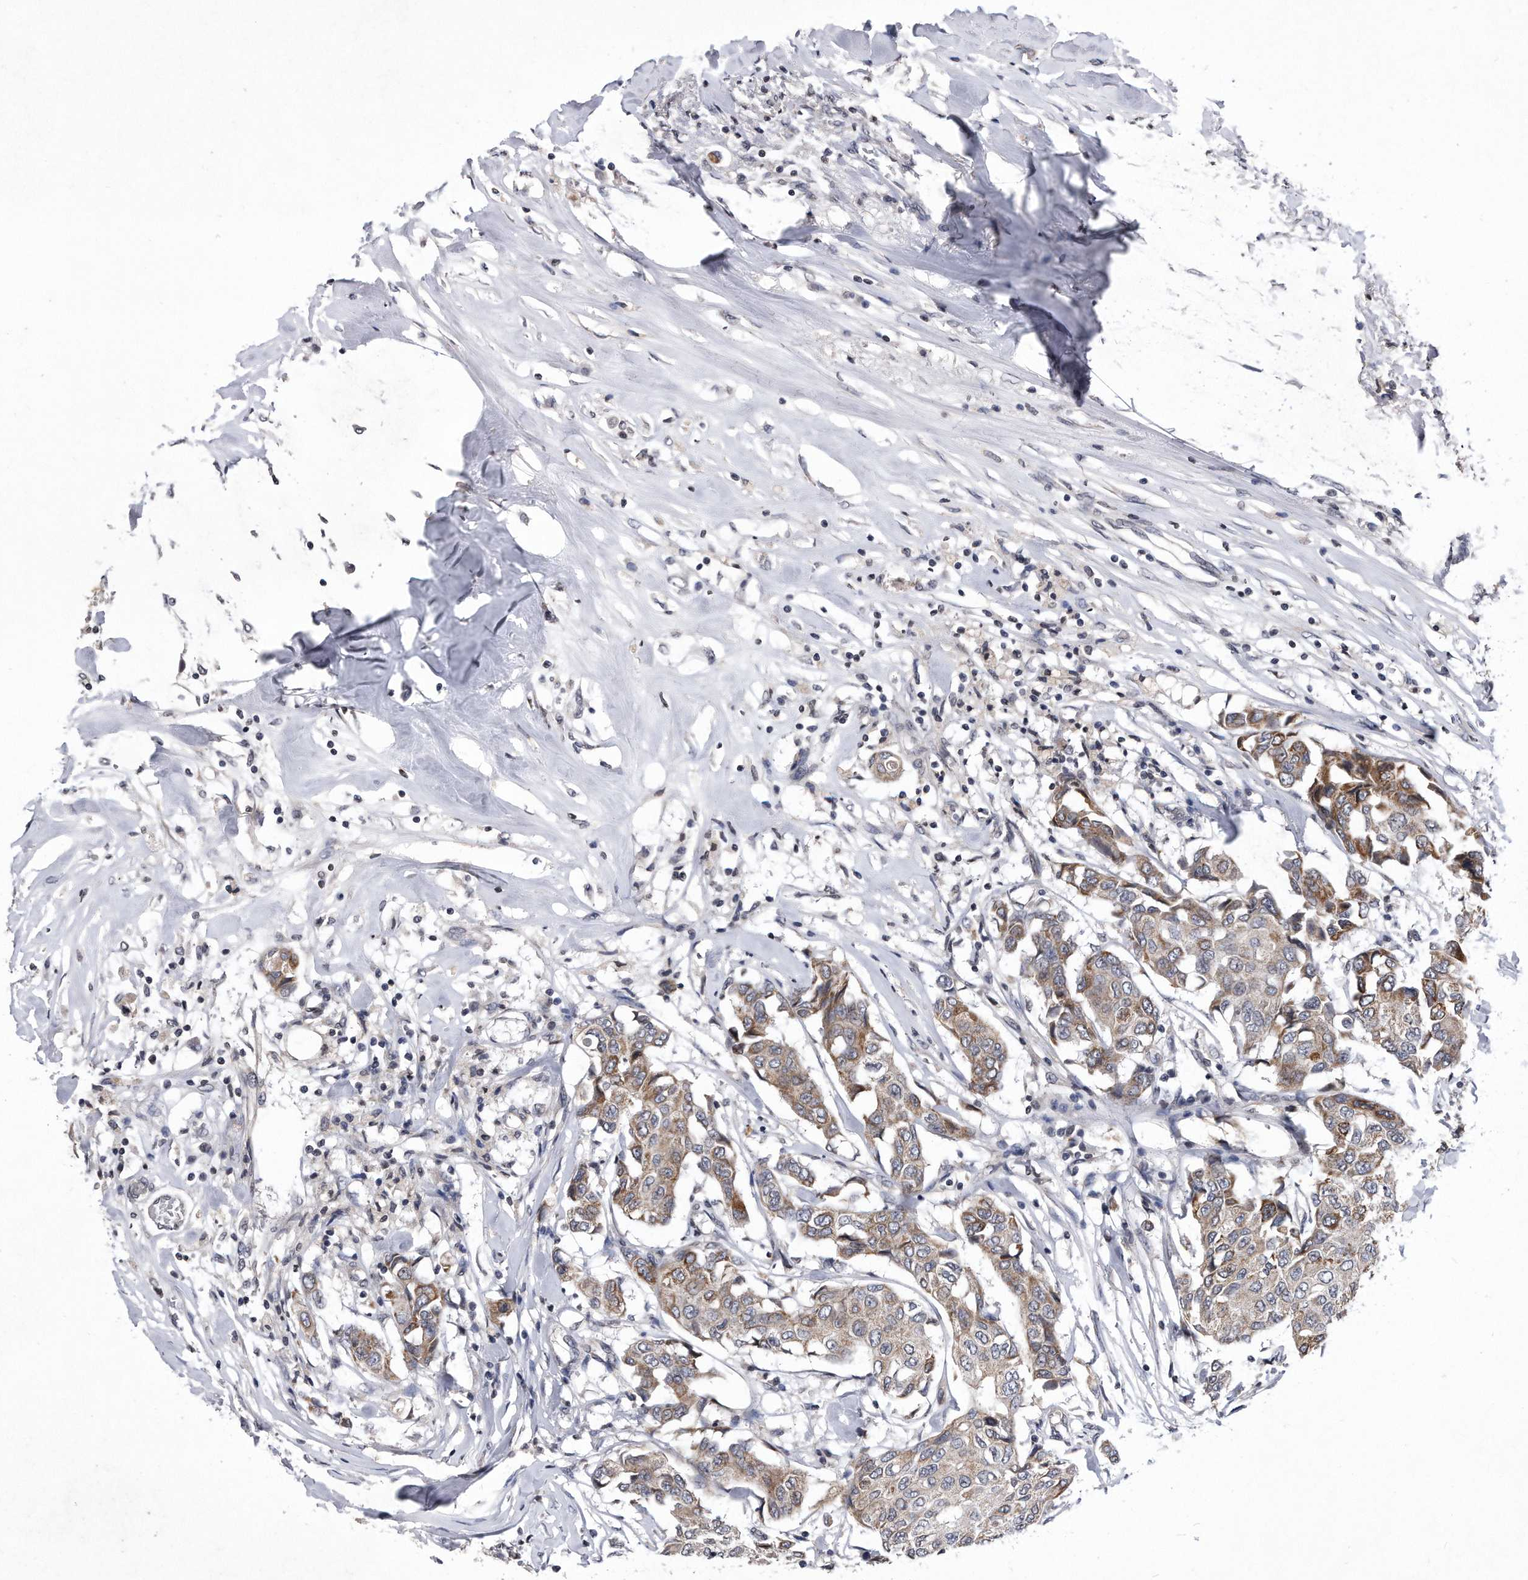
{"staining": {"intensity": "weak", "quantity": ">75%", "location": "cytoplasmic/membranous"}, "tissue": "breast cancer", "cell_type": "Tumor cells", "image_type": "cancer", "snomed": [{"axis": "morphology", "description": "Duct carcinoma"}, {"axis": "topography", "description": "Breast"}], "caption": "Breast cancer was stained to show a protein in brown. There is low levels of weak cytoplasmic/membranous expression in approximately >75% of tumor cells. Using DAB (brown) and hematoxylin (blue) stains, captured at high magnification using brightfield microscopy.", "gene": "DAB1", "patient": {"sex": "female", "age": 80}}